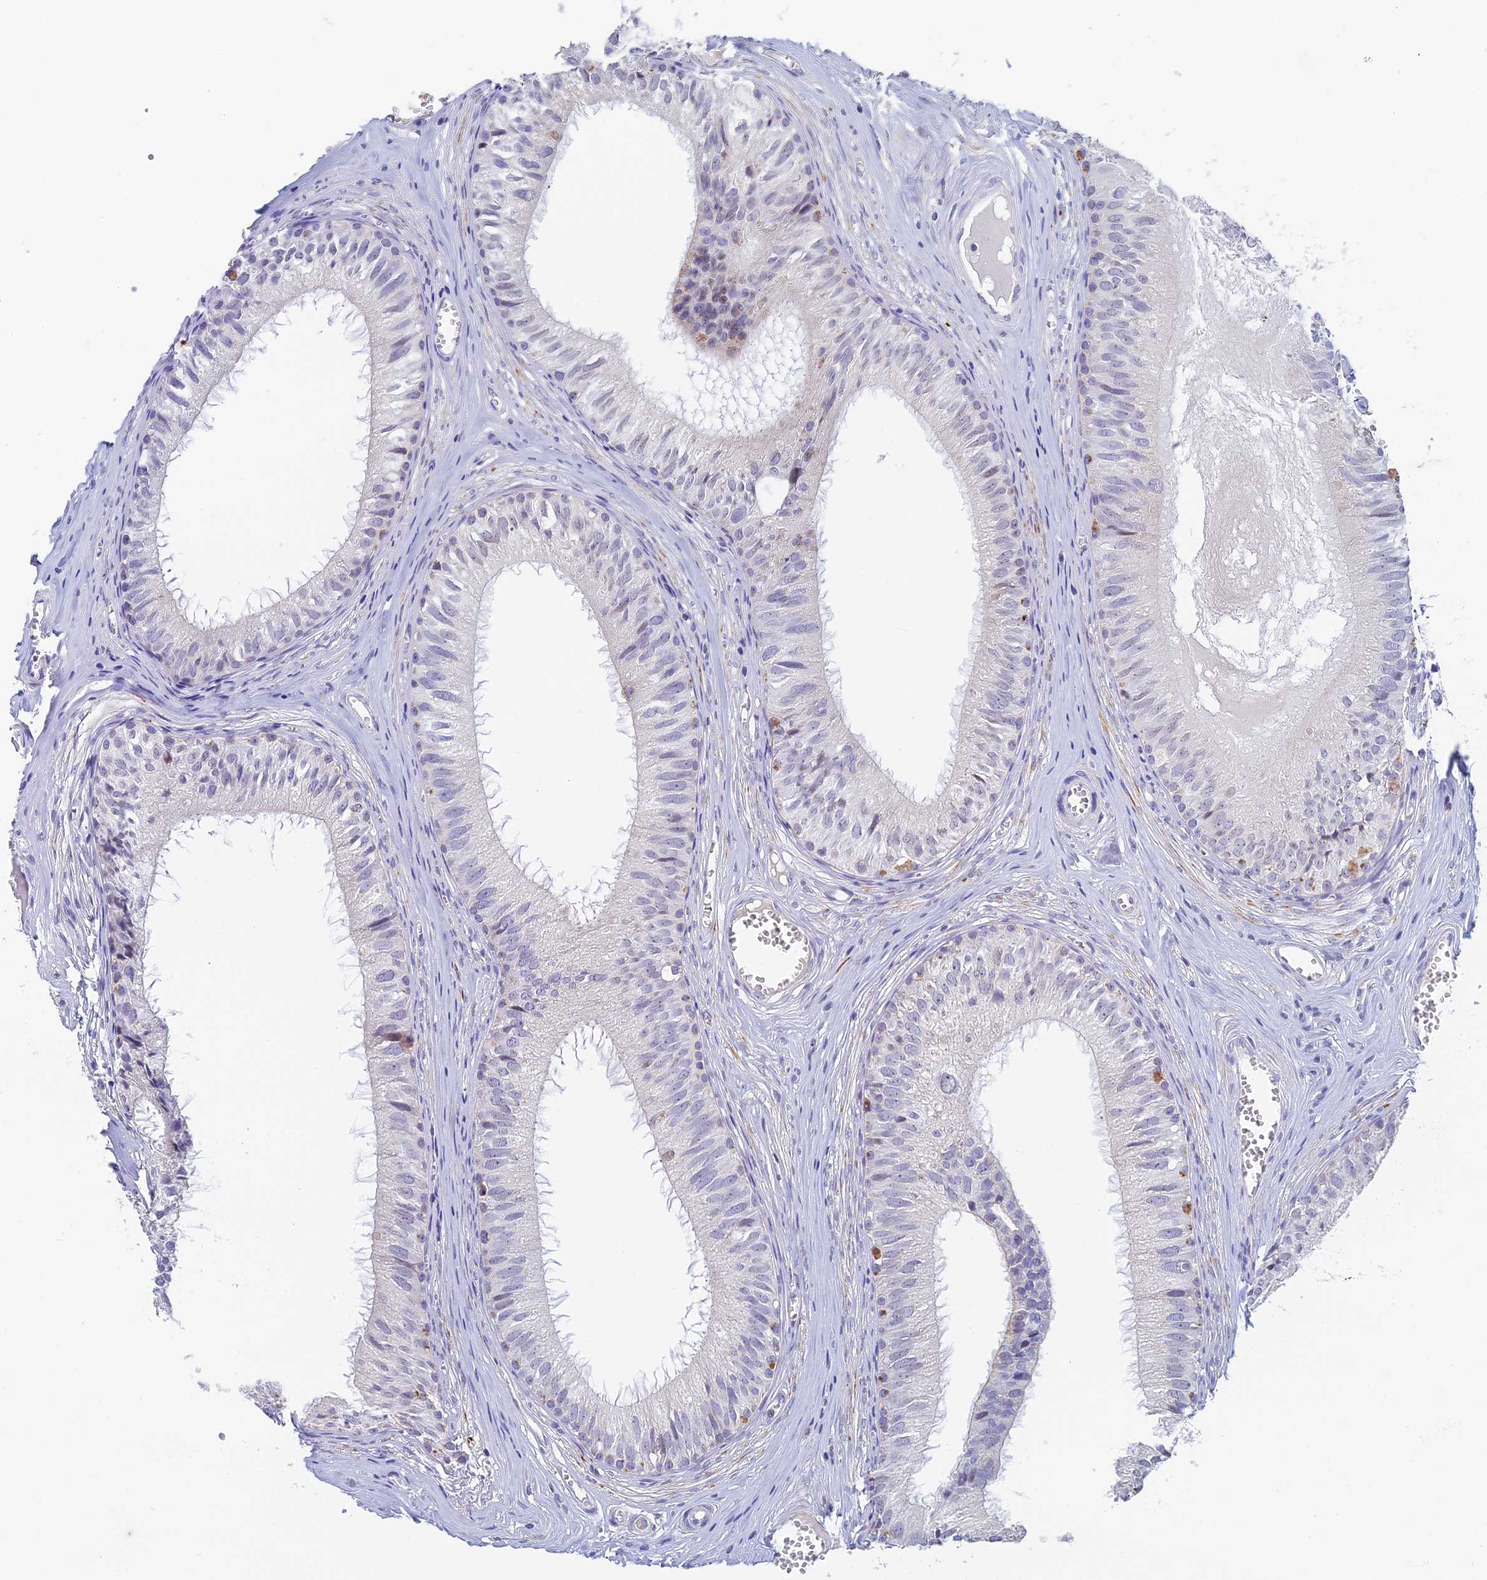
{"staining": {"intensity": "weak", "quantity": "<25%", "location": "nuclear"}, "tissue": "epididymis", "cell_type": "Glandular cells", "image_type": "normal", "snomed": [{"axis": "morphology", "description": "Normal tissue, NOS"}, {"axis": "topography", "description": "Epididymis"}], "caption": "Benign epididymis was stained to show a protein in brown. There is no significant expression in glandular cells.", "gene": "REXO5", "patient": {"sex": "male", "age": 36}}